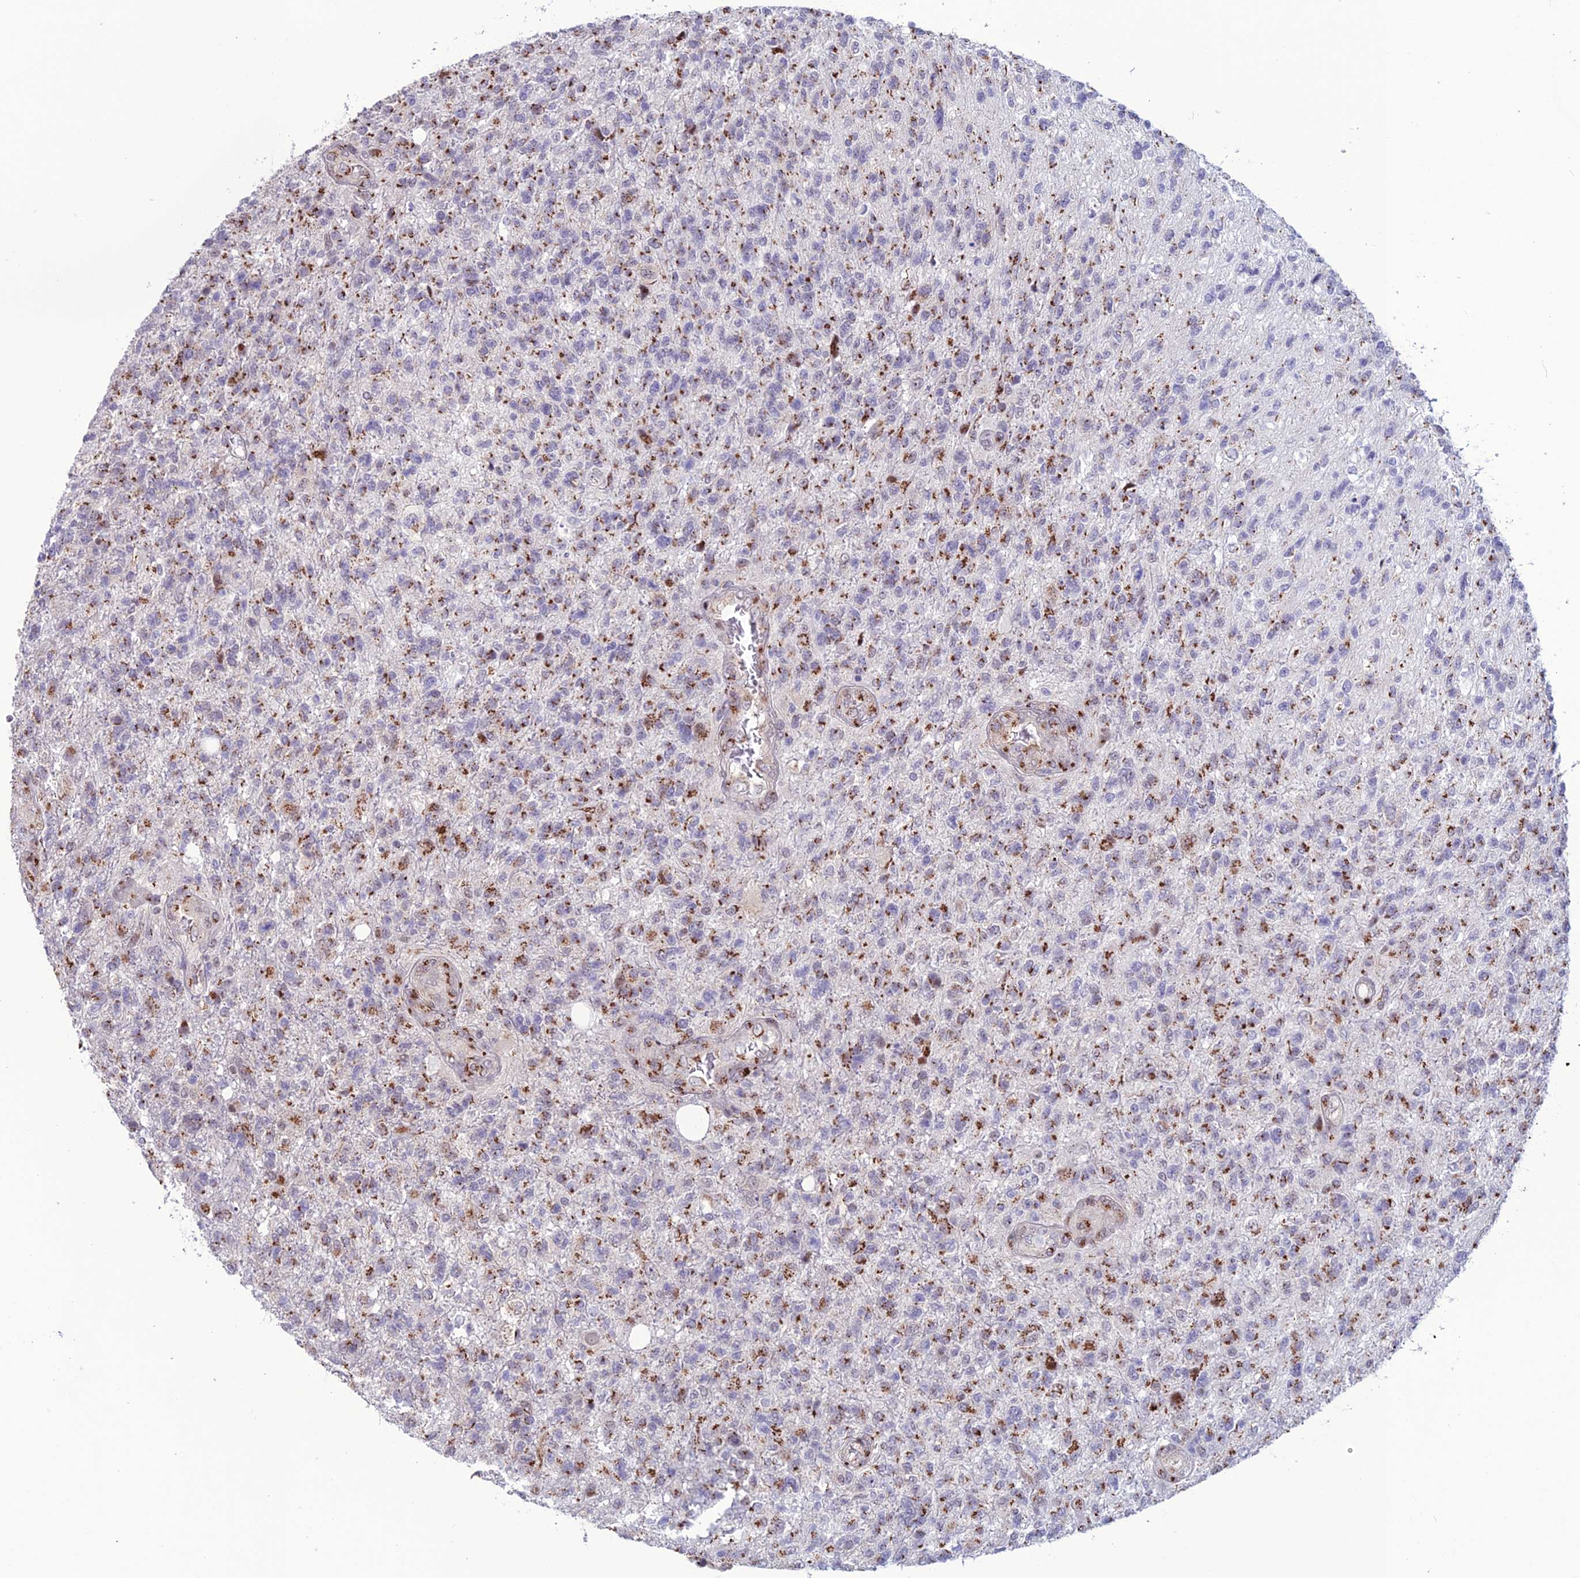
{"staining": {"intensity": "strong", "quantity": "25%-75%", "location": "cytoplasmic/membranous"}, "tissue": "glioma", "cell_type": "Tumor cells", "image_type": "cancer", "snomed": [{"axis": "morphology", "description": "Glioma, malignant, High grade"}, {"axis": "topography", "description": "Brain"}], "caption": "This image shows immunohistochemistry staining of human glioma, with high strong cytoplasmic/membranous expression in approximately 25%-75% of tumor cells.", "gene": "PLEKHA4", "patient": {"sex": "male", "age": 56}}